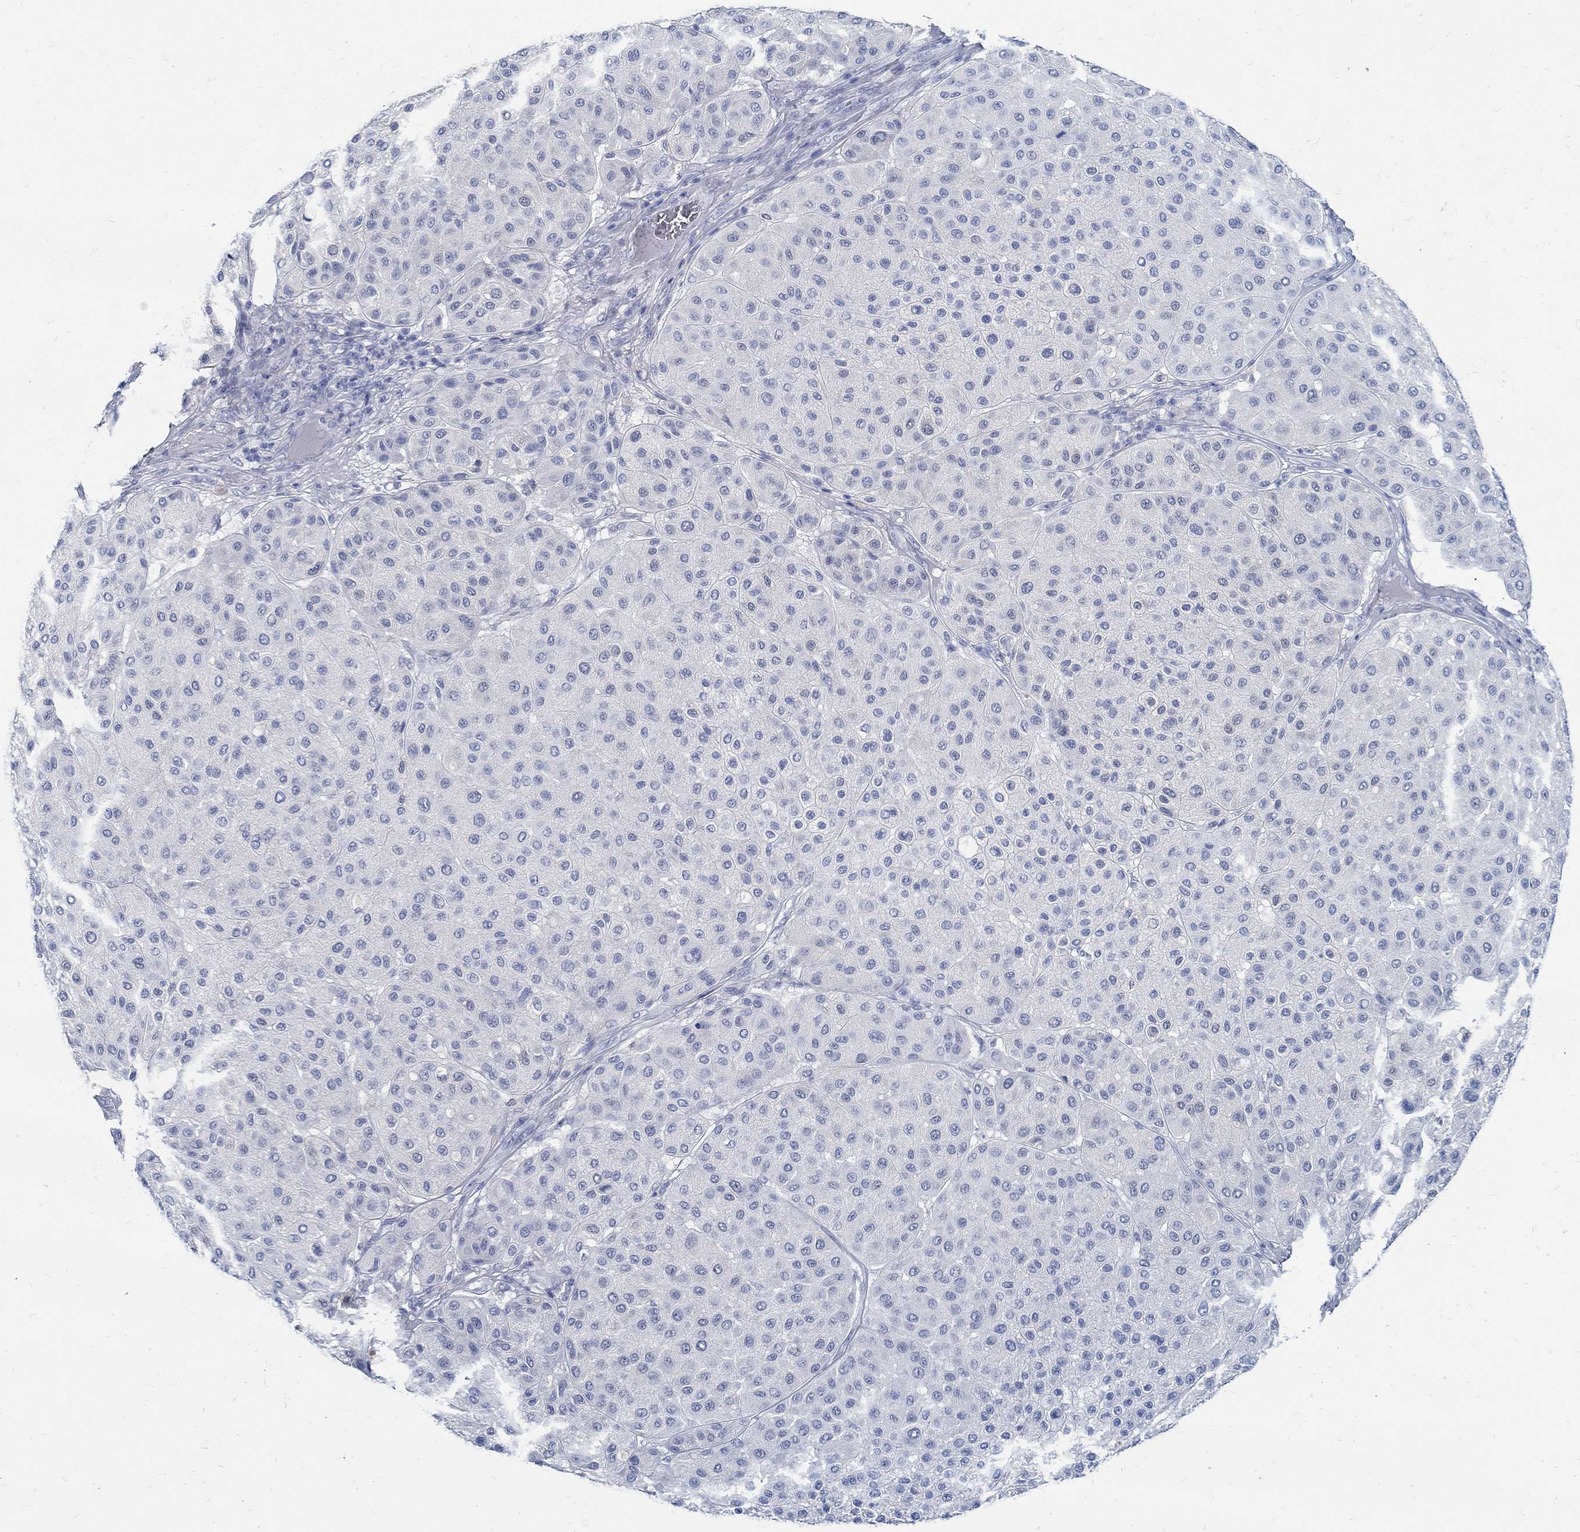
{"staining": {"intensity": "negative", "quantity": "none", "location": "none"}, "tissue": "melanoma", "cell_type": "Tumor cells", "image_type": "cancer", "snomed": [{"axis": "morphology", "description": "Malignant melanoma, Metastatic site"}, {"axis": "topography", "description": "Smooth muscle"}], "caption": "High power microscopy photomicrograph of an immunohistochemistry (IHC) photomicrograph of melanoma, revealing no significant staining in tumor cells.", "gene": "PAX9", "patient": {"sex": "male", "age": 41}}